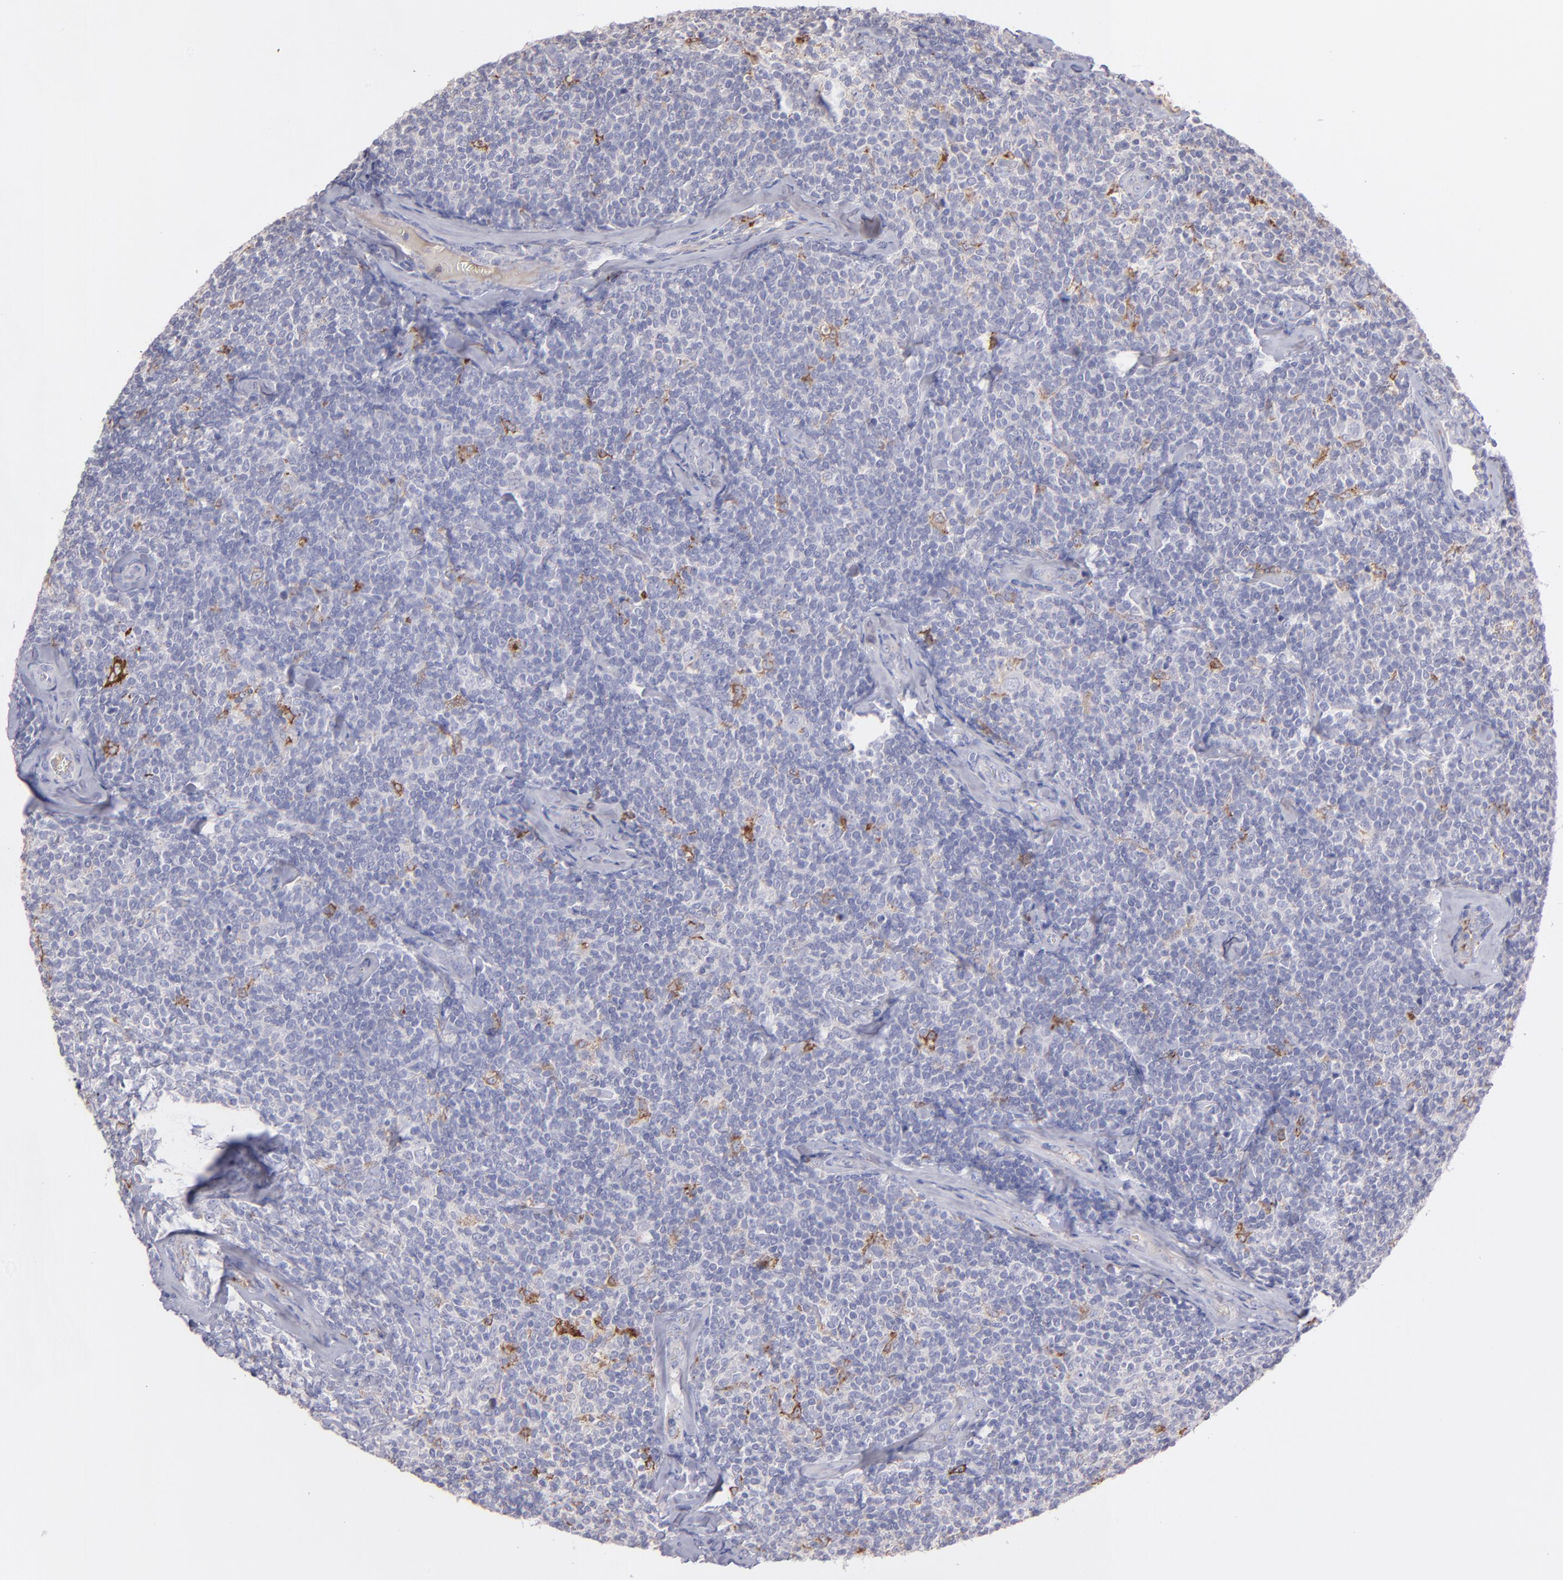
{"staining": {"intensity": "negative", "quantity": "none", "location": "none"}, "tissue": "lymphoma", "cell_type": "Tumor cells", "image_type": "cancer", "snomed": [{"axis": "morphology", "description": "Malignant lymphoma, non-Hodgkin's type, Low grade"}, {"axis": "topography", "description": "Lymph node"}], "caption": "A micrograph of human lymphoma is negative for staining in tumor cells.", "gene": "C1QA", "patient": {"sex": "female", "age": 56}}